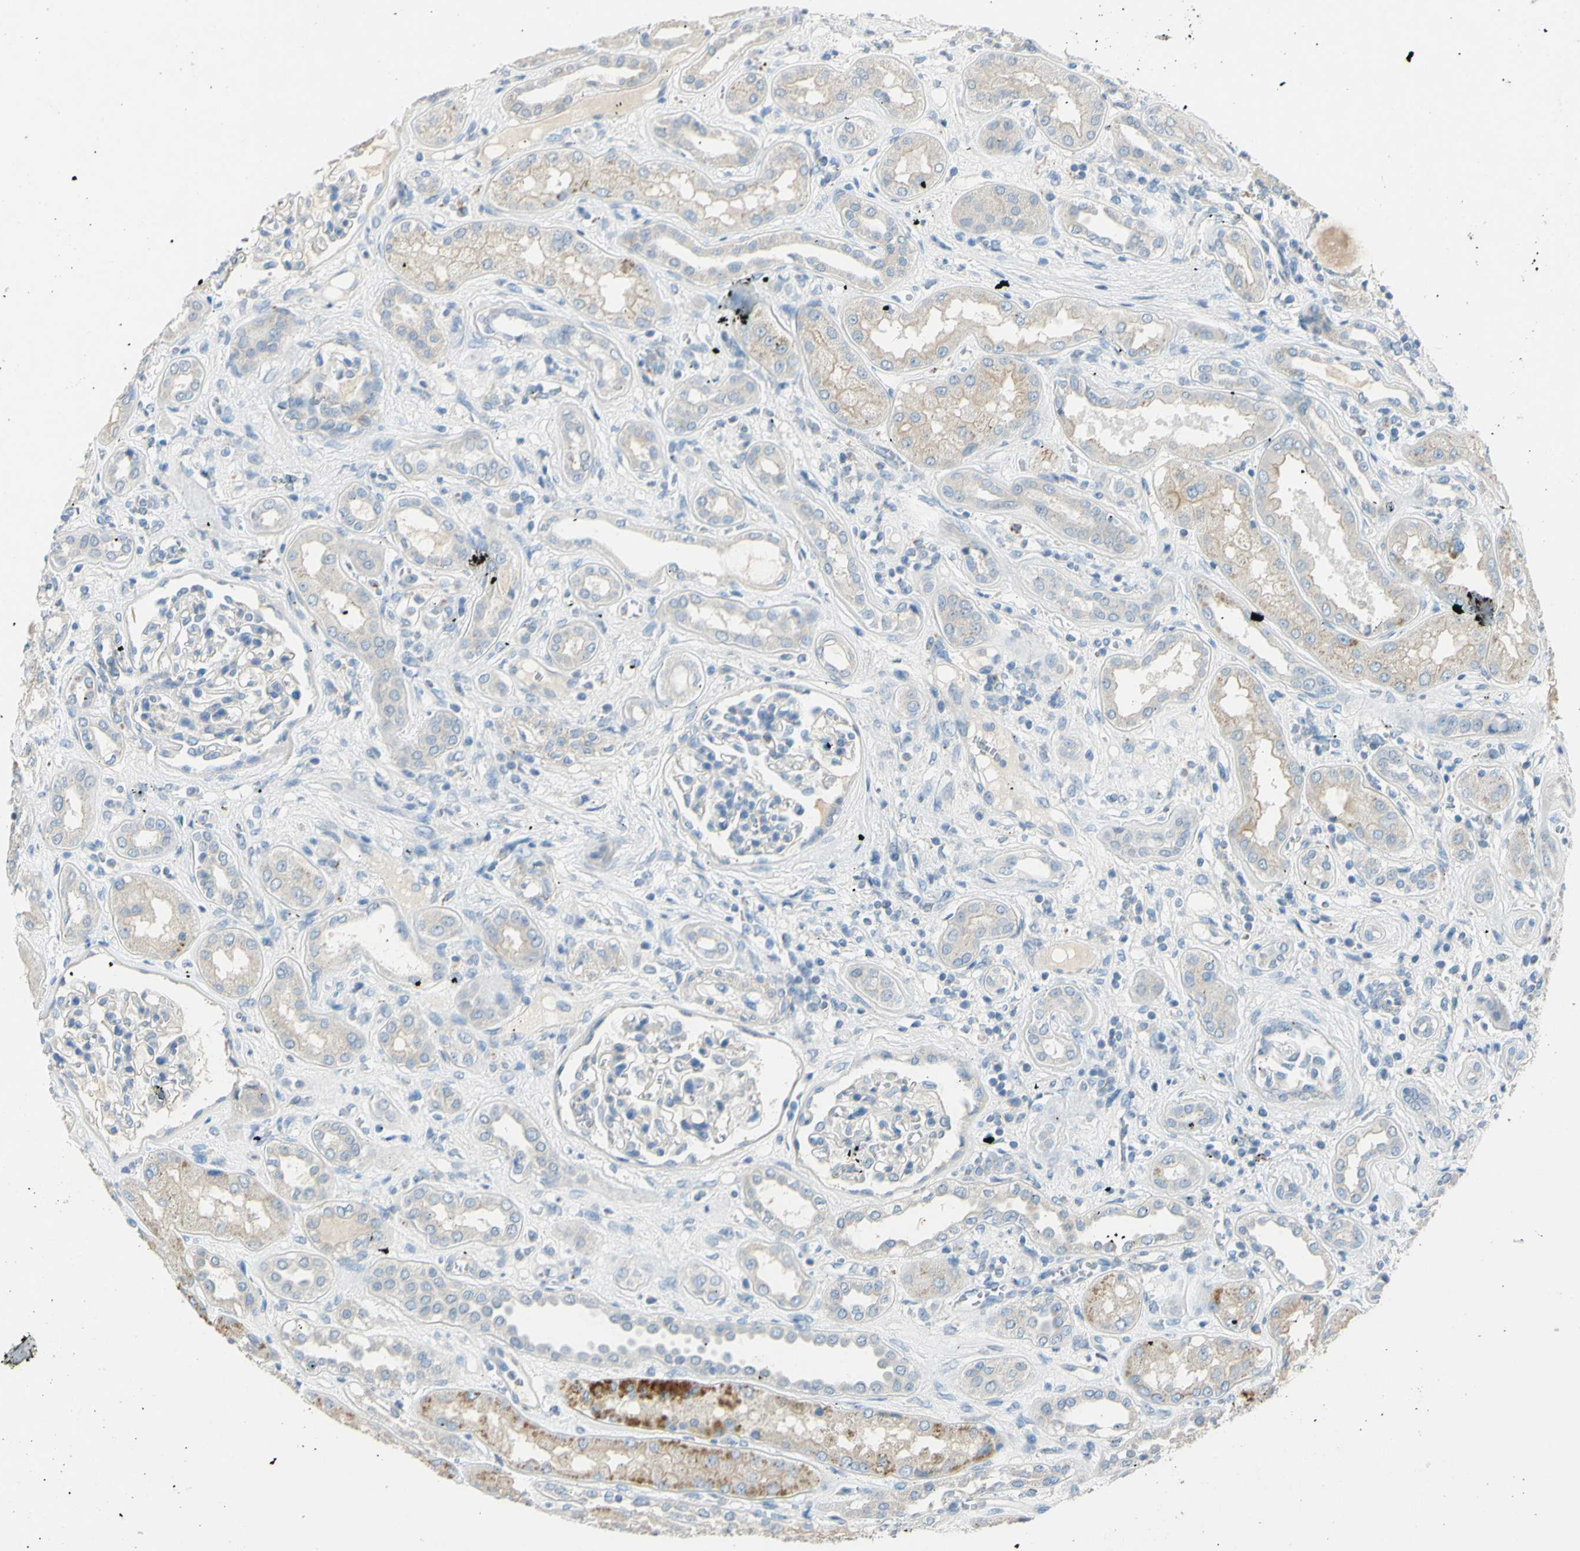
{"staining": {"intensity": "negative", "quantity": "none", "location": "none"}, "tissue": "kidney", "cell_type": "Cells in glomeruli", "image_type": "normal", "snomed": [{"axis": "morphology", "description": "Normal tissue, NOS"}, {"axis": "topography", "description": "Kidney"}], "caption": "DAB (3,3'-diaminobenzidine) immunohistochemical staining of benign kidney displays no significant positivity in cells in glomeruli. (DAB immunohistochemistry (IHC) visualized using brightfield microscopy, high magnification).", "gene": "CDH10", "patient": {"sex": "male", "age": 59}}